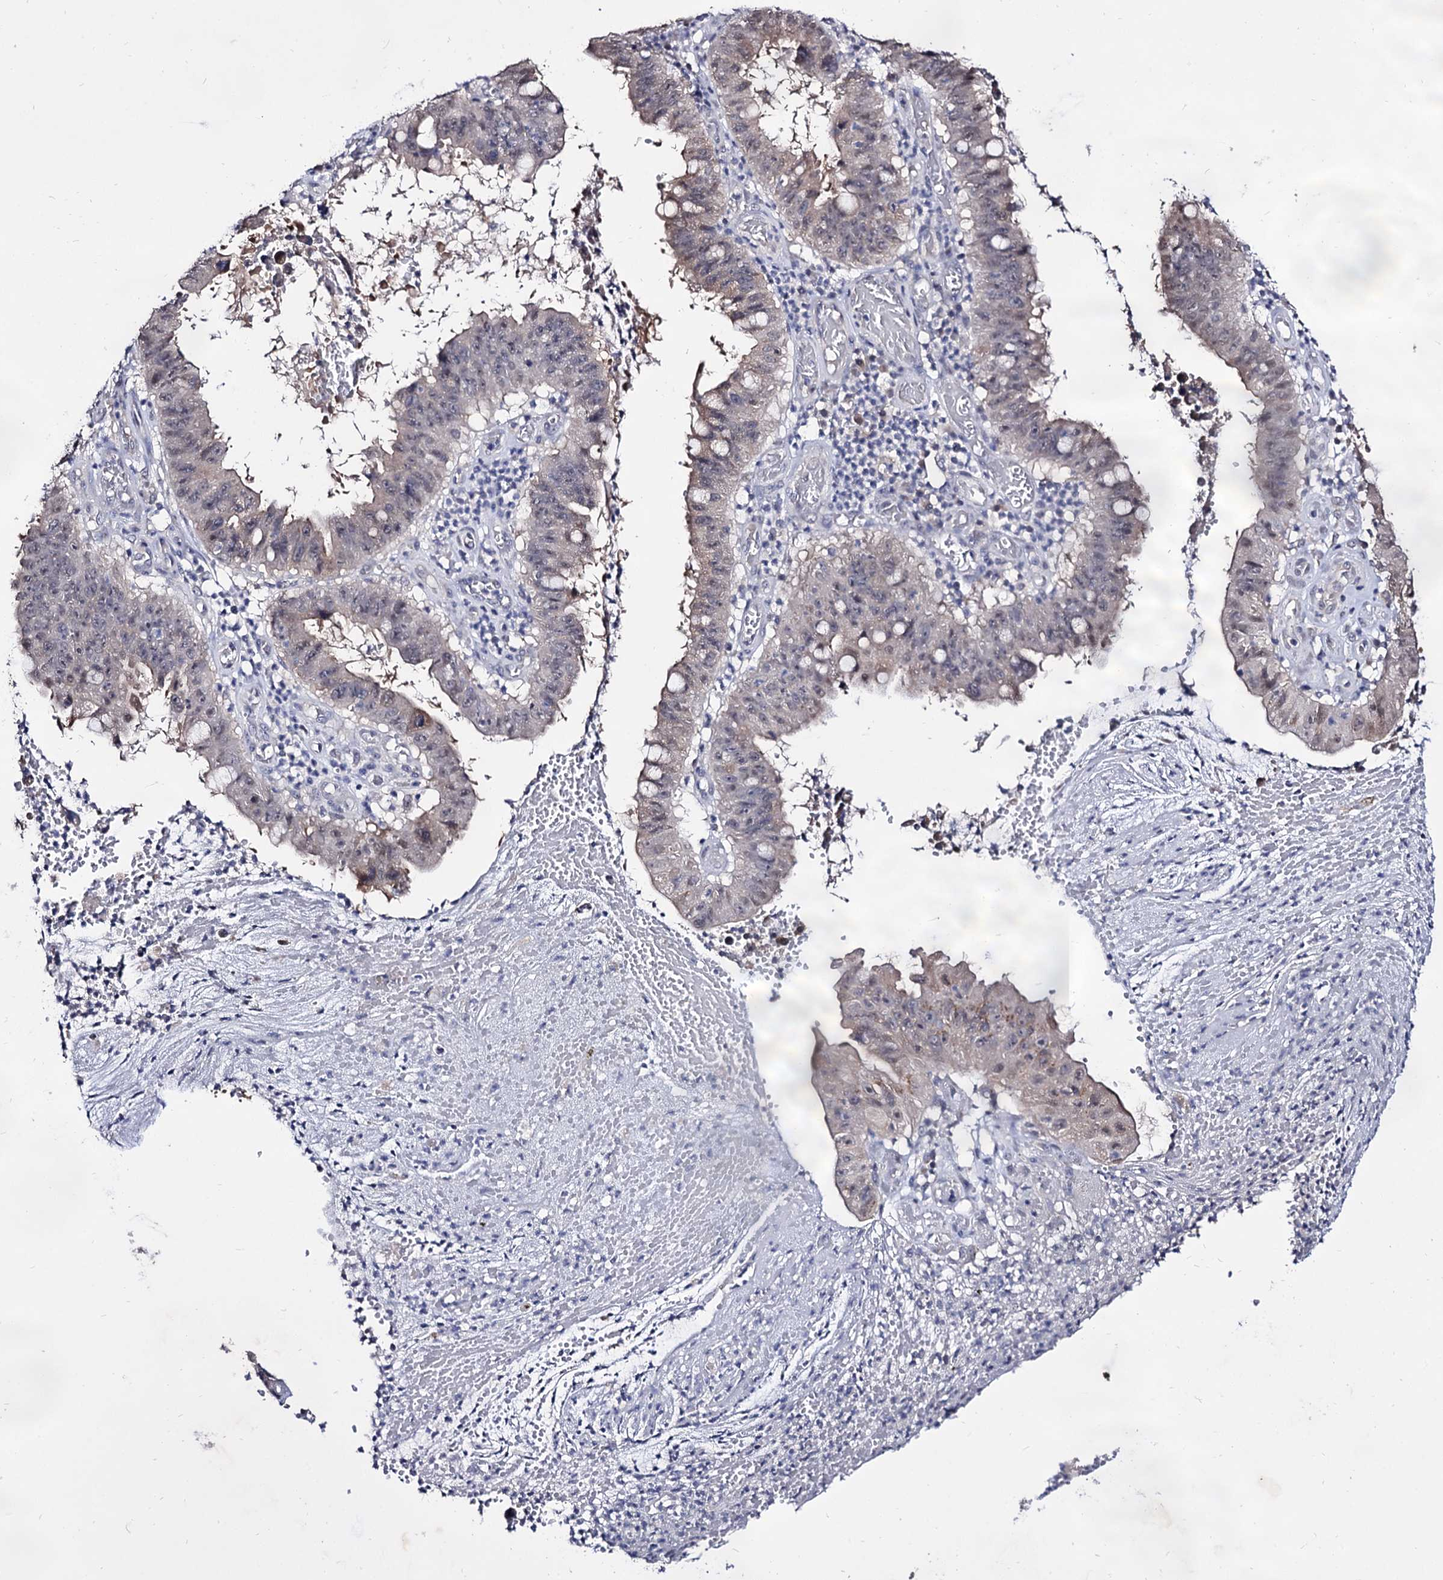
{"staining": {"intensity": "weak", "quantity": "<25%", "location": "cytoplasmic/membranous"}, "tissue": "stomach cancer", "cell_type": "Tumor cells", "image_type": "cancer", "snomed": [{"axis": "morphology", "description": "Adenocarcinoma, NOS"}, {"axis": "topography", "description": "Stomach"}], "caption": "An image of stomach cancer stained for a protein exhibits no brown staining in tumor cells.", "gene": "ARFIP2", "patient": {"sex": "male", "age": 59}}